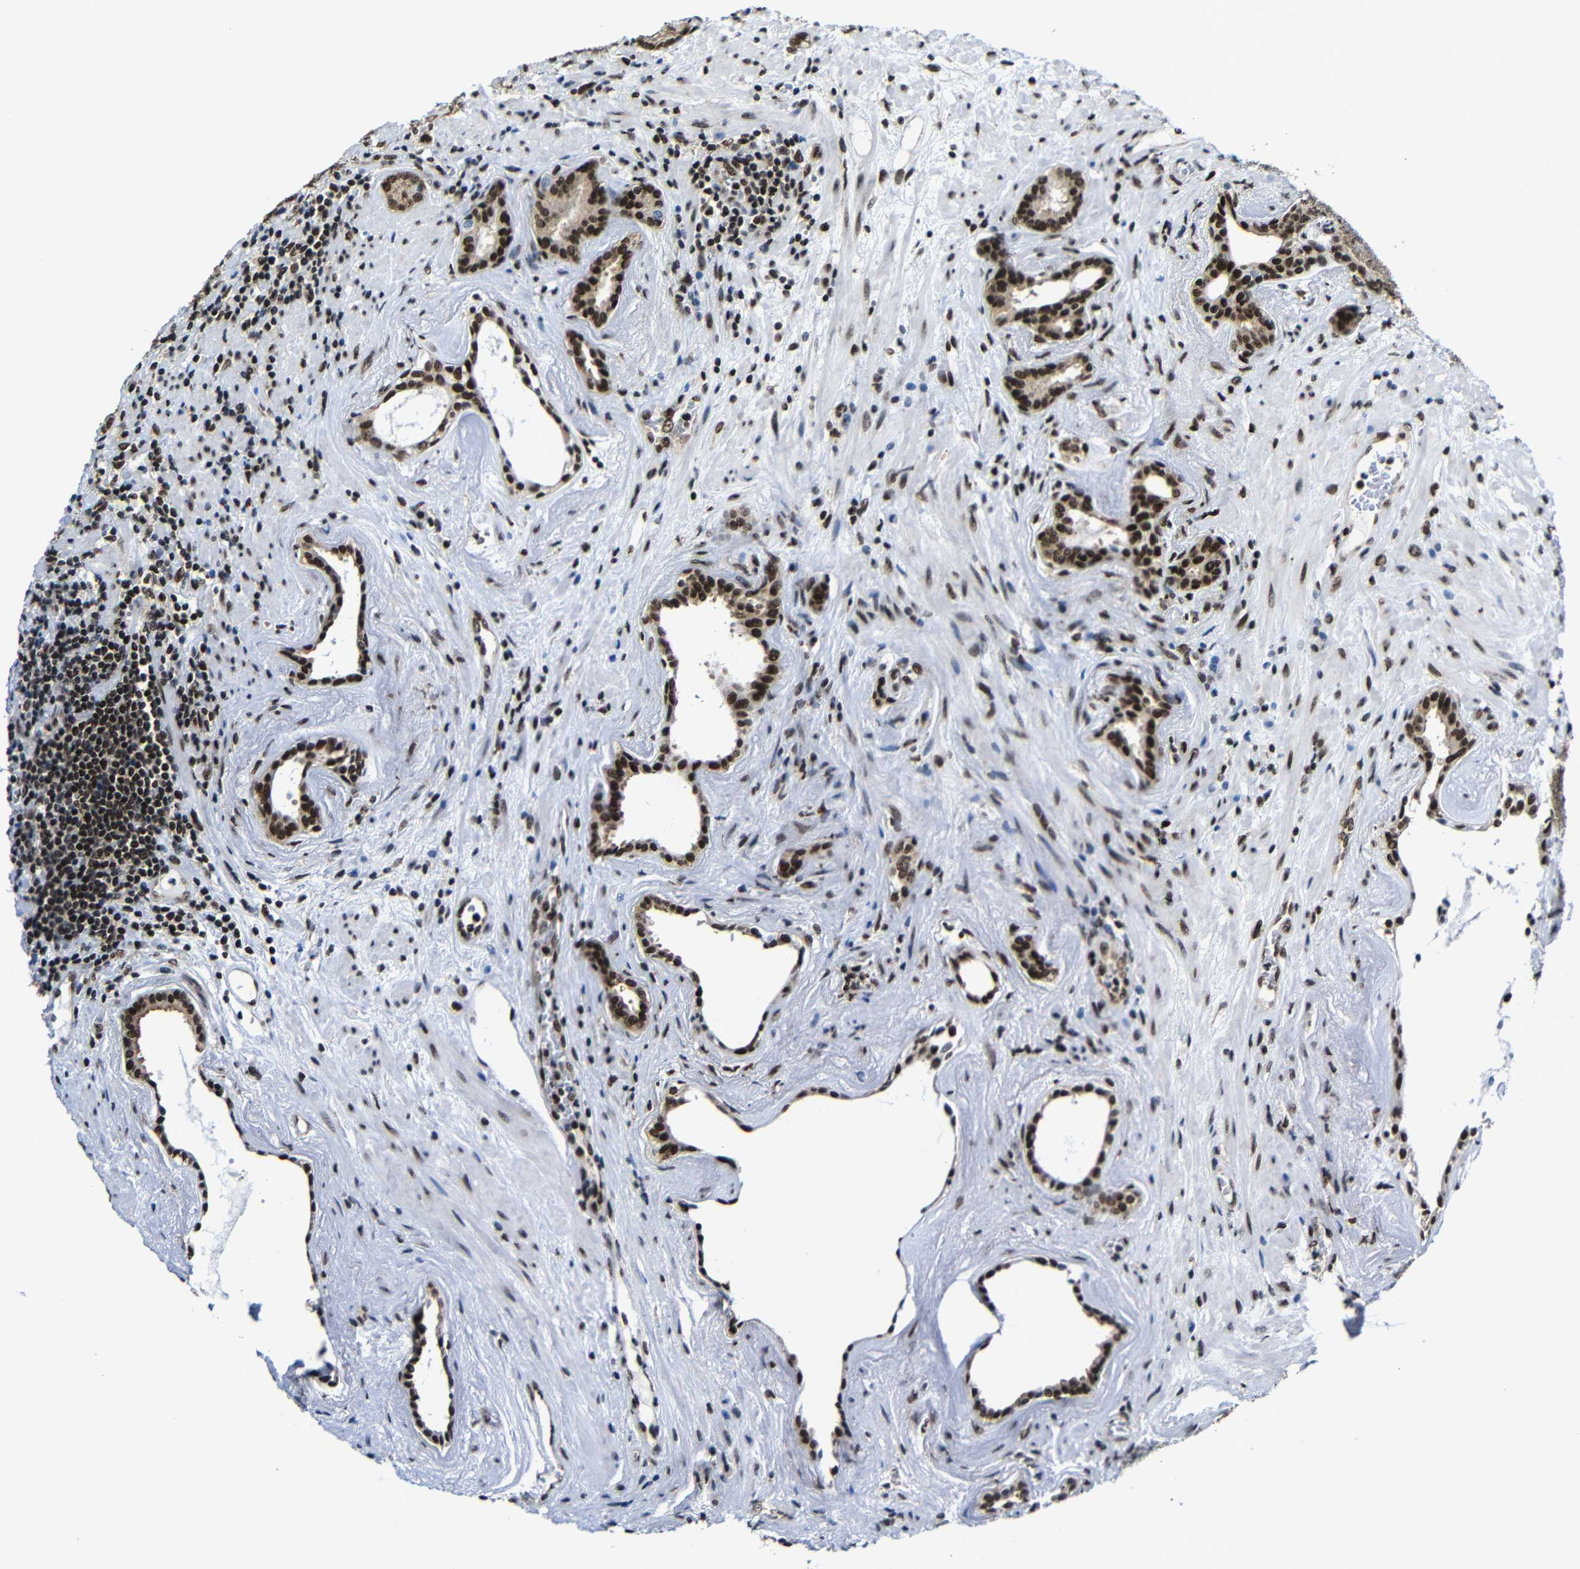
{"staining": {"intensity": "moderate", "quantity": ">75%", "location": "nuclear"}, "tissue": "prostate cancer", "cell_type": "Tumor cells", "image_type": "cancer", "snomed": [{"axis": "morphology", "description": "Adenocarcinoma, High grade"}, {"axis": "topography", "description": "Prostate"}], "caption": "Human prostate high-grade adenocarcinoma stained with a protein marker exhibits moderate staining in tumor cells.", "gene": "PTBP1", "patient": {"sex": "male", "age": 61}}